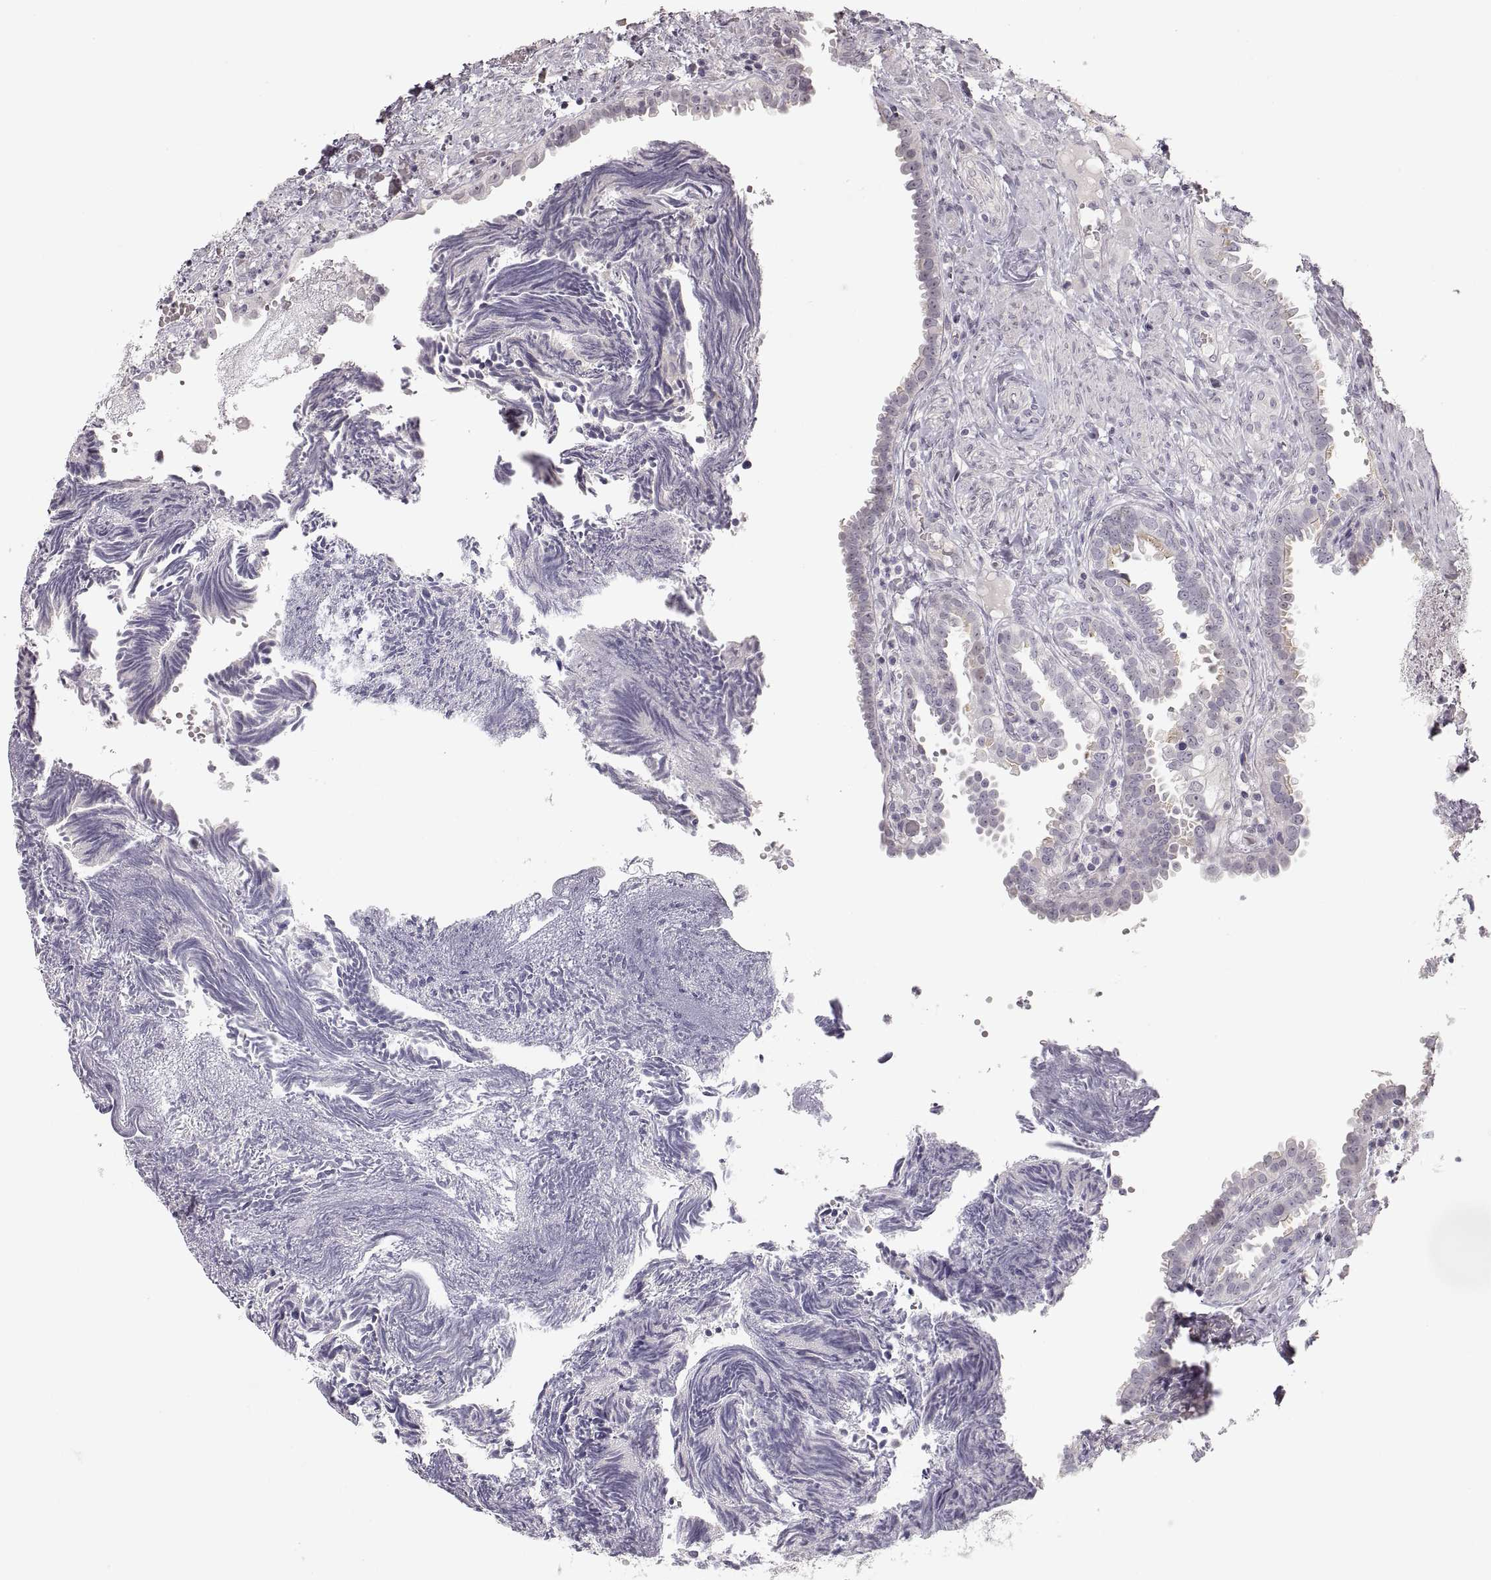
{"staining": {"intensity": "weak", "quantity": "25%-75%", "location": "cytoplasmic/membranous"}, "tissue": "fallopian tube", "cell_type": "Glandular cells", "image_type": "normal", "snomed": [{"axis": "morphology", "description": "Normal tissue, NOS"}, {"axis": "topography", "description": "Fallopian tube"}], "caption": "Benign fallopian tube reveals weak cytoplasmic/membranous positivity in about 25%-75% of glandular cells (DAB (3,3'-diaminobenzidine) = brown stain, brightfield microscopy at high magnification)..", "gene": "PCSK2", "patient": {"sex": "female", "age": 39}}